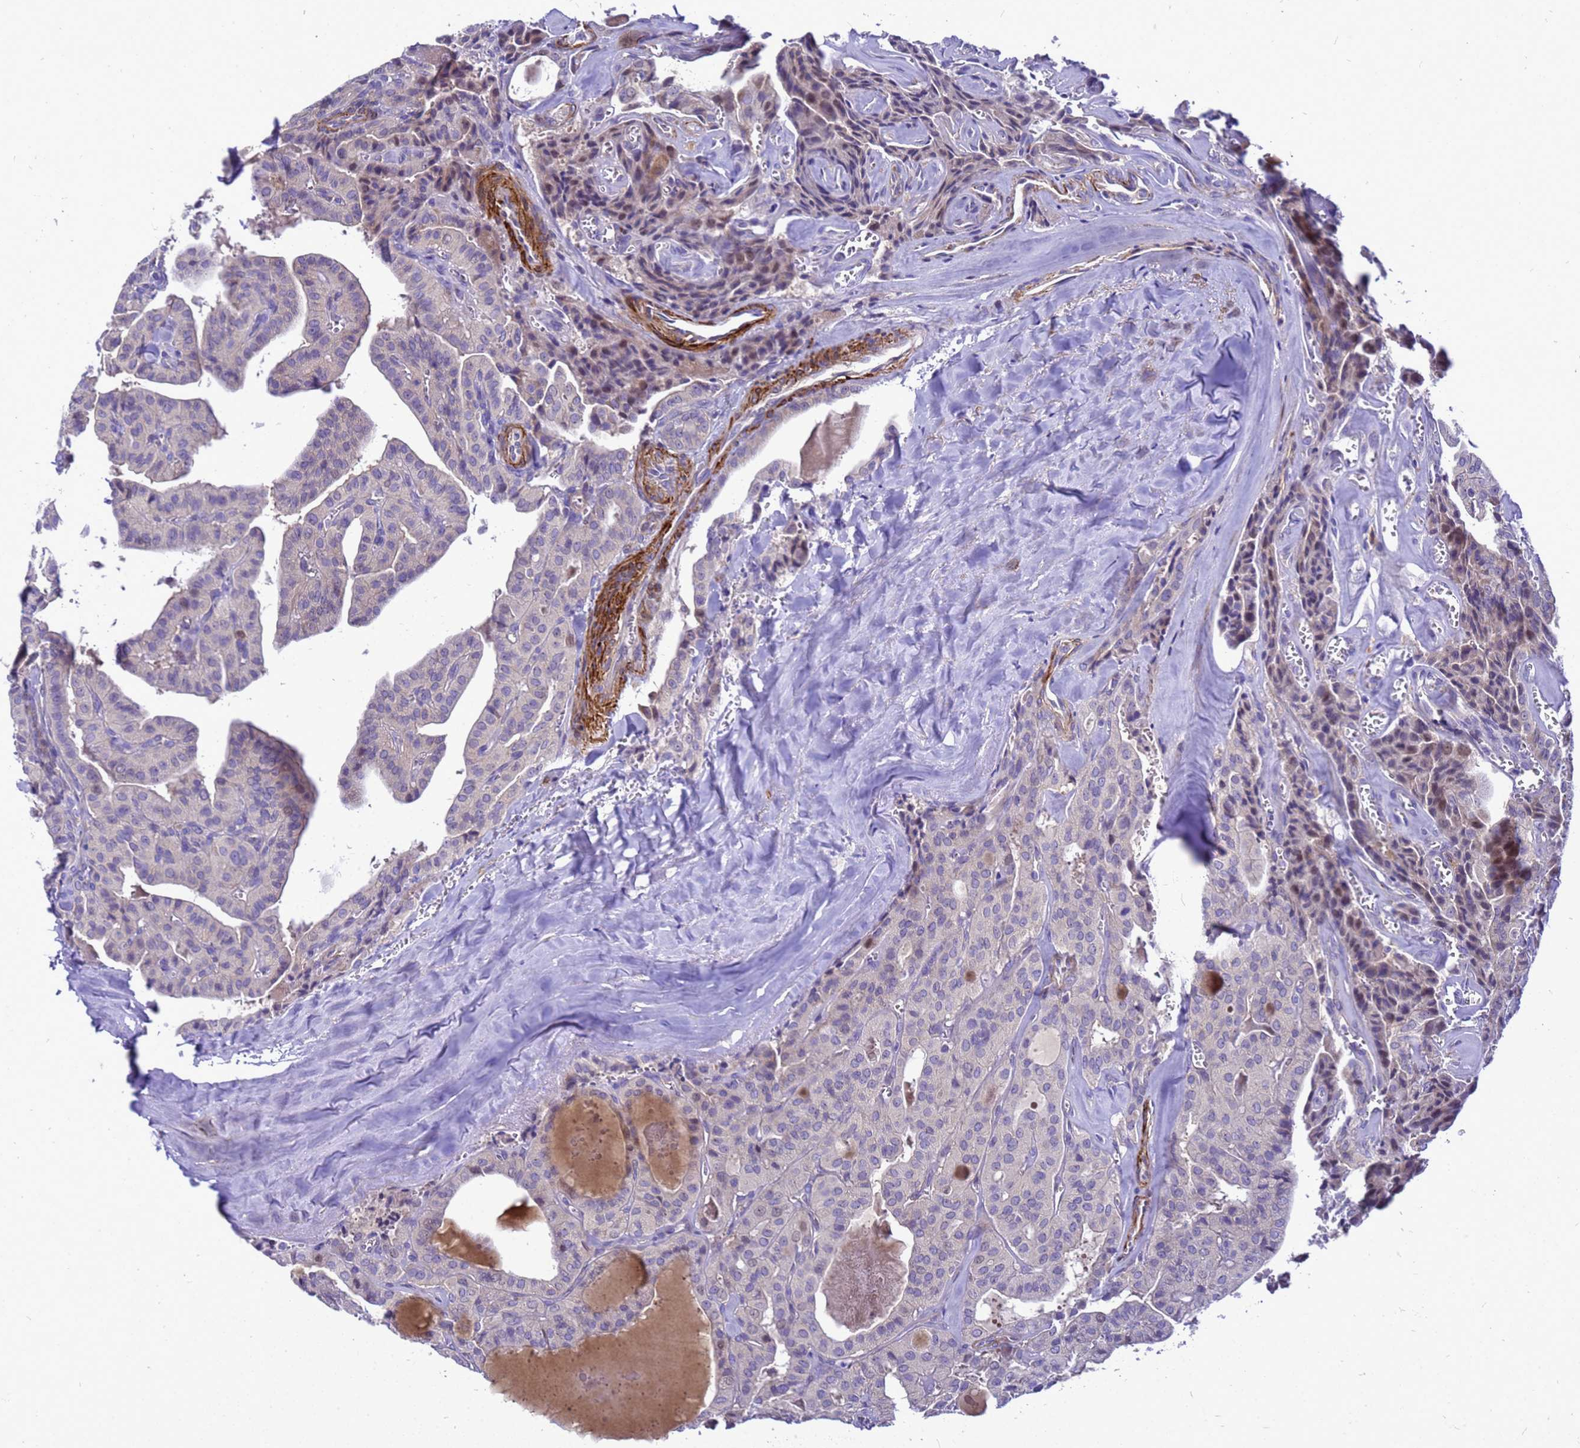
{"staining": {"intensity": "negative", "quantity": "none", "location": "none"}, "tissue": "thyroid cancer", "cell_type": "Tumor cells", "image_type": "cancer", "snomed": [{"axis": "morphology", "description": "Papillary adenocarcinoma, NOS"}, {"axis": "topography", "description": "Thyroid gland"}], "caption": "Immunohistochemistry (IHC) image of human thyroid papillary adenocarcinoma stained for a protein (brown), which displays no staining in tumor cells. (Stains: DAB (3,3'-diaminobenzidine) immunohistochemistry (IHC) with hematoxylin counter stain, Microscopy: brightfield microscopy at high magnification).", "gene": "POP7", "patient": {"sex": "male", "age": 52}}